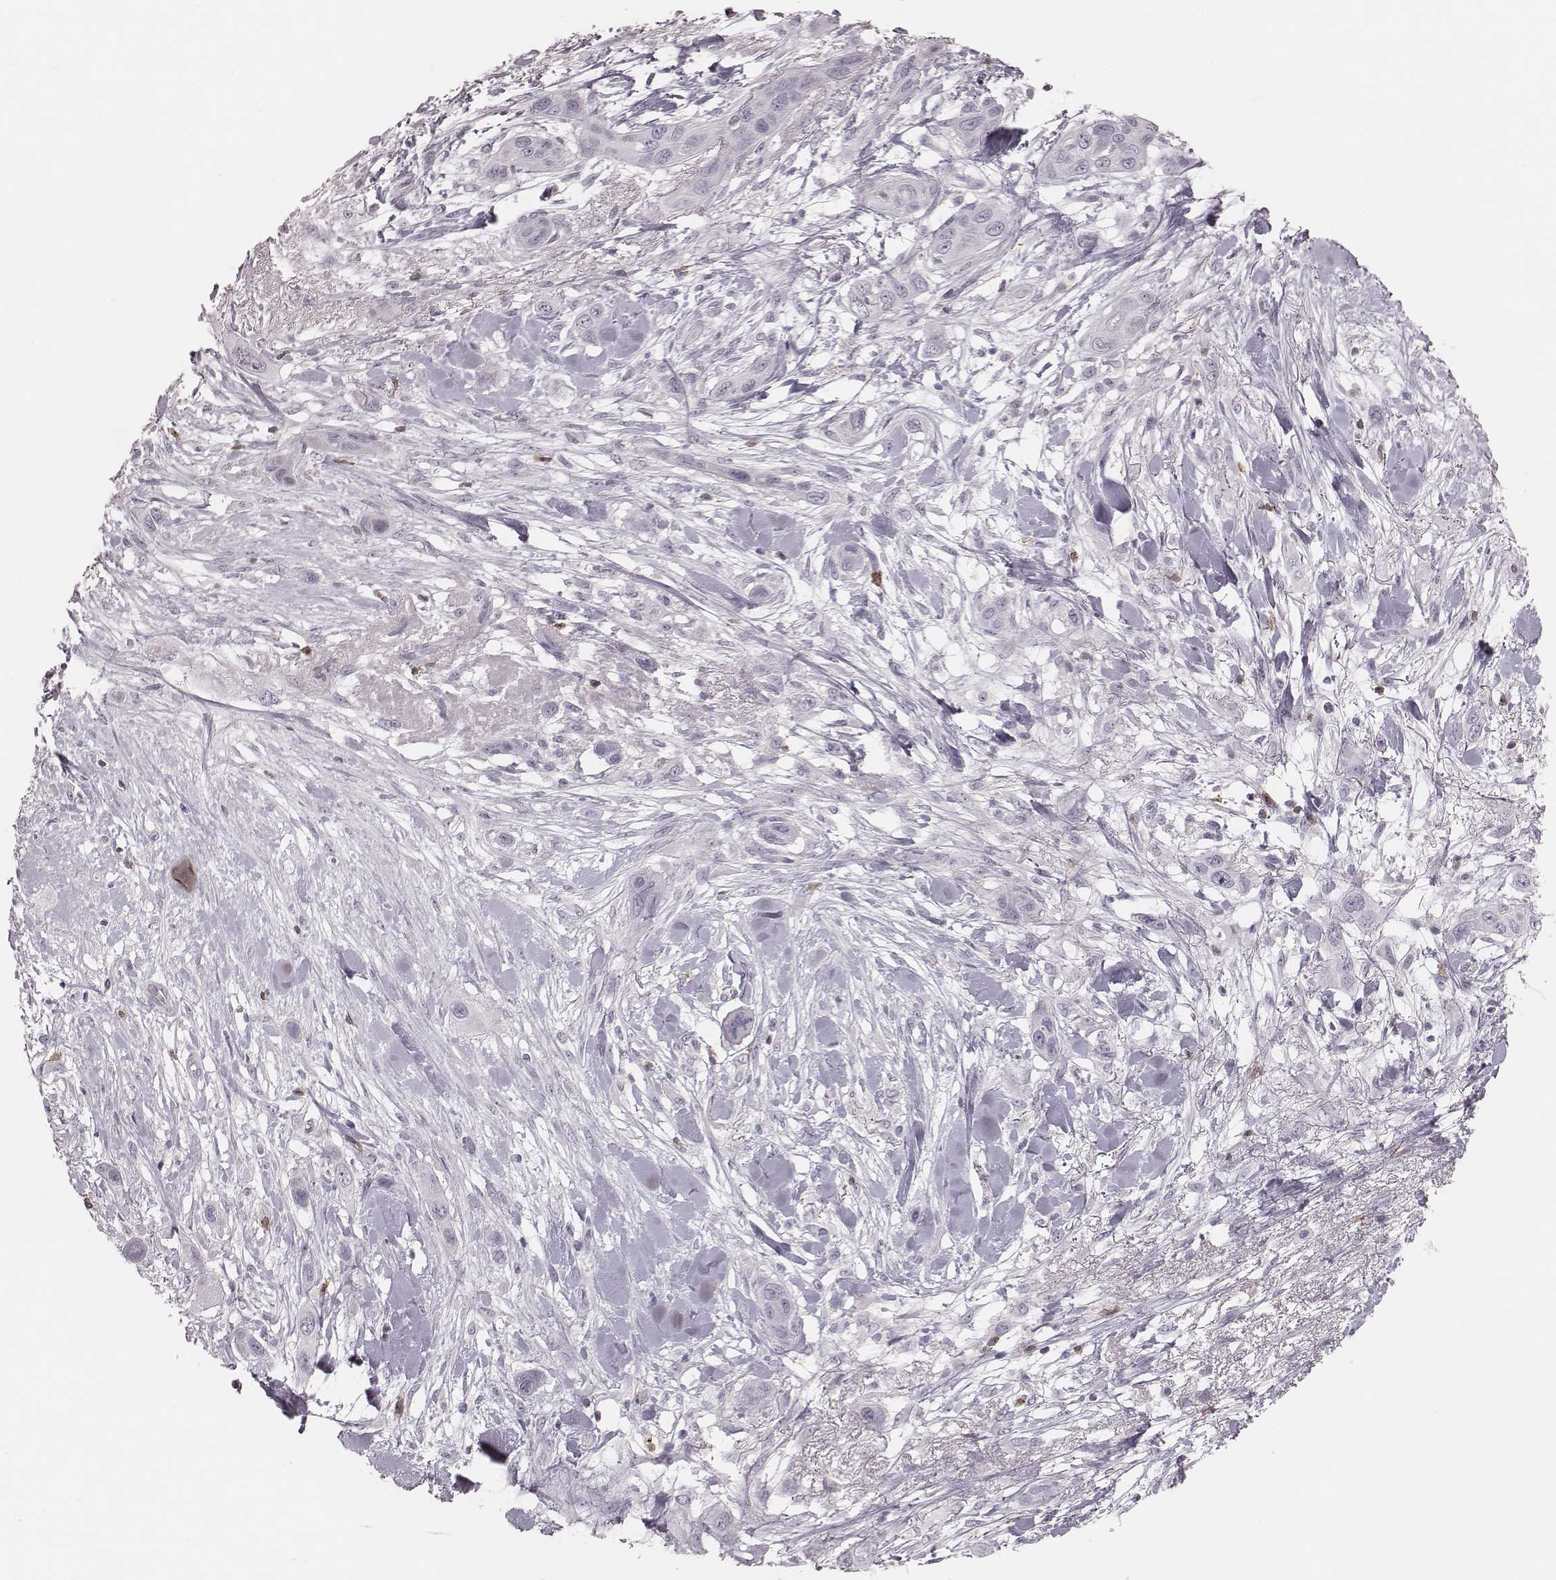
{"staining": {"intensity": "negative", "quantity": "none", "location": "none"}, "tissue": "skin cancer", "cell_type": "Tumor cells", "image_type": "cancer", "snomed": [{"axis": "morphology", "description": "Squamous cell carcinoma, NOS"}, {"axis": "topography", "description": "Skin"}], "caption": "Tumor cells are negative for protein expression in human squamous cell carcinoma (skin).", "gene": "PDCD1", "patient": {"sex": "male", "age": 79}}